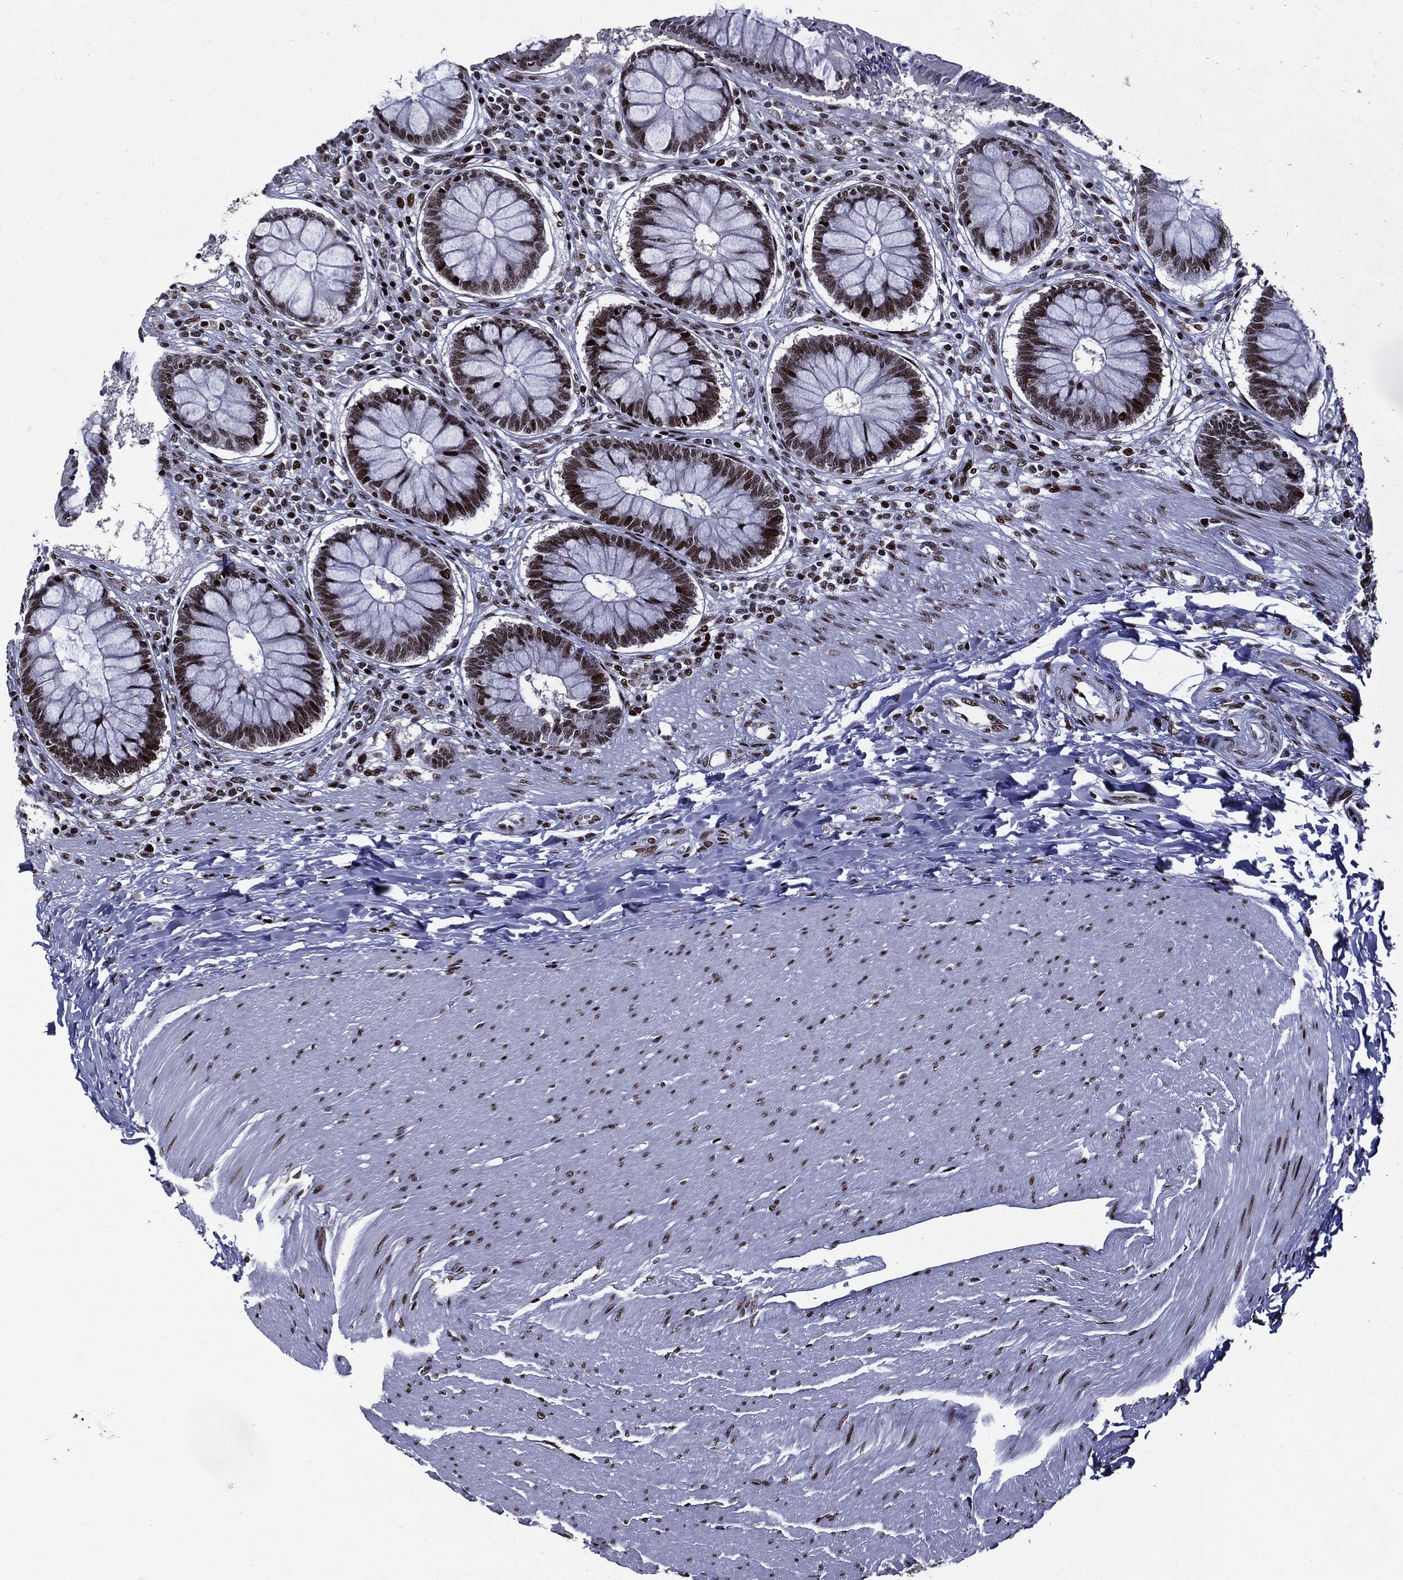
{"staining": {"intensity": "strong", "quantity": "25%-75%", "location": "nuclear"}, "tissue": "rectum", "cell_type": "Glandular cells", "image_type": "normal", "snomed": [{"axis": "morphology", "description": "Normal tissue, NOS"}, {"axis": "topography", "description": "Rectum"}], "caption": "Immunohistochemical staining of benign rectum reveals strong nuclear protein staining in approximately 25%-75% of glandular cells.", "gene": "ZFP91", "patient": {"sex": "female", "age": 58}}